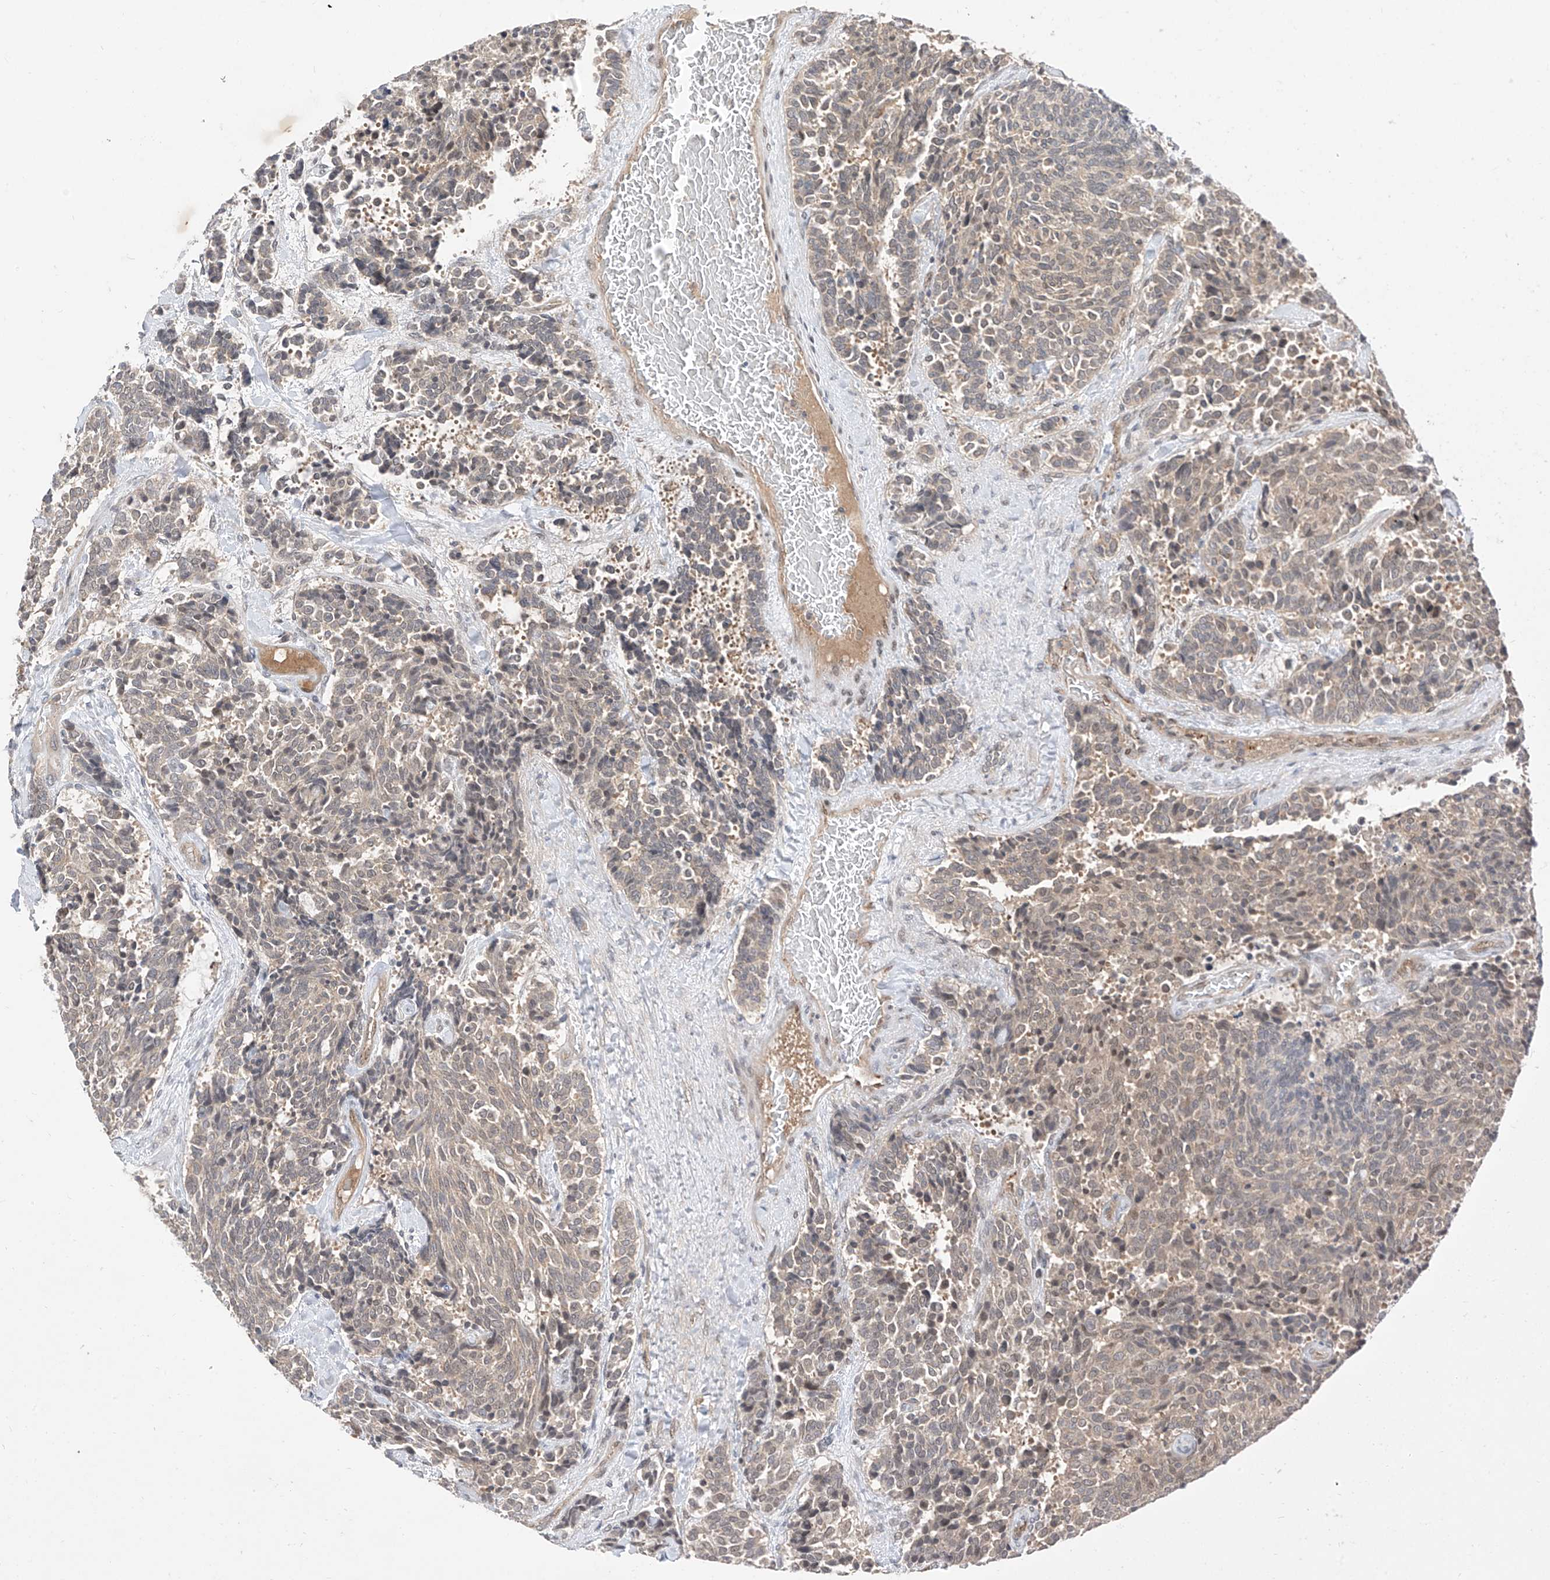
{"staining": {"intensity": "negative", "quantity": "none", "location": "none"}, "tissue": "carcinoid", "cell_type": "Tumor cells", "image_type": "cancer", "snomed": [{"axis": "morphology", "description": "Carcinoid, malignant, NOS"}, {"axis": "topography", "description": "Pancreas"}], "caption": "The immunohistochemistry (IHC) micrograph has no significant staining in tumor cells of carcinoid tissue.", "gene": "MRTFA", "patient": {"sex": "female", "age": 54}}